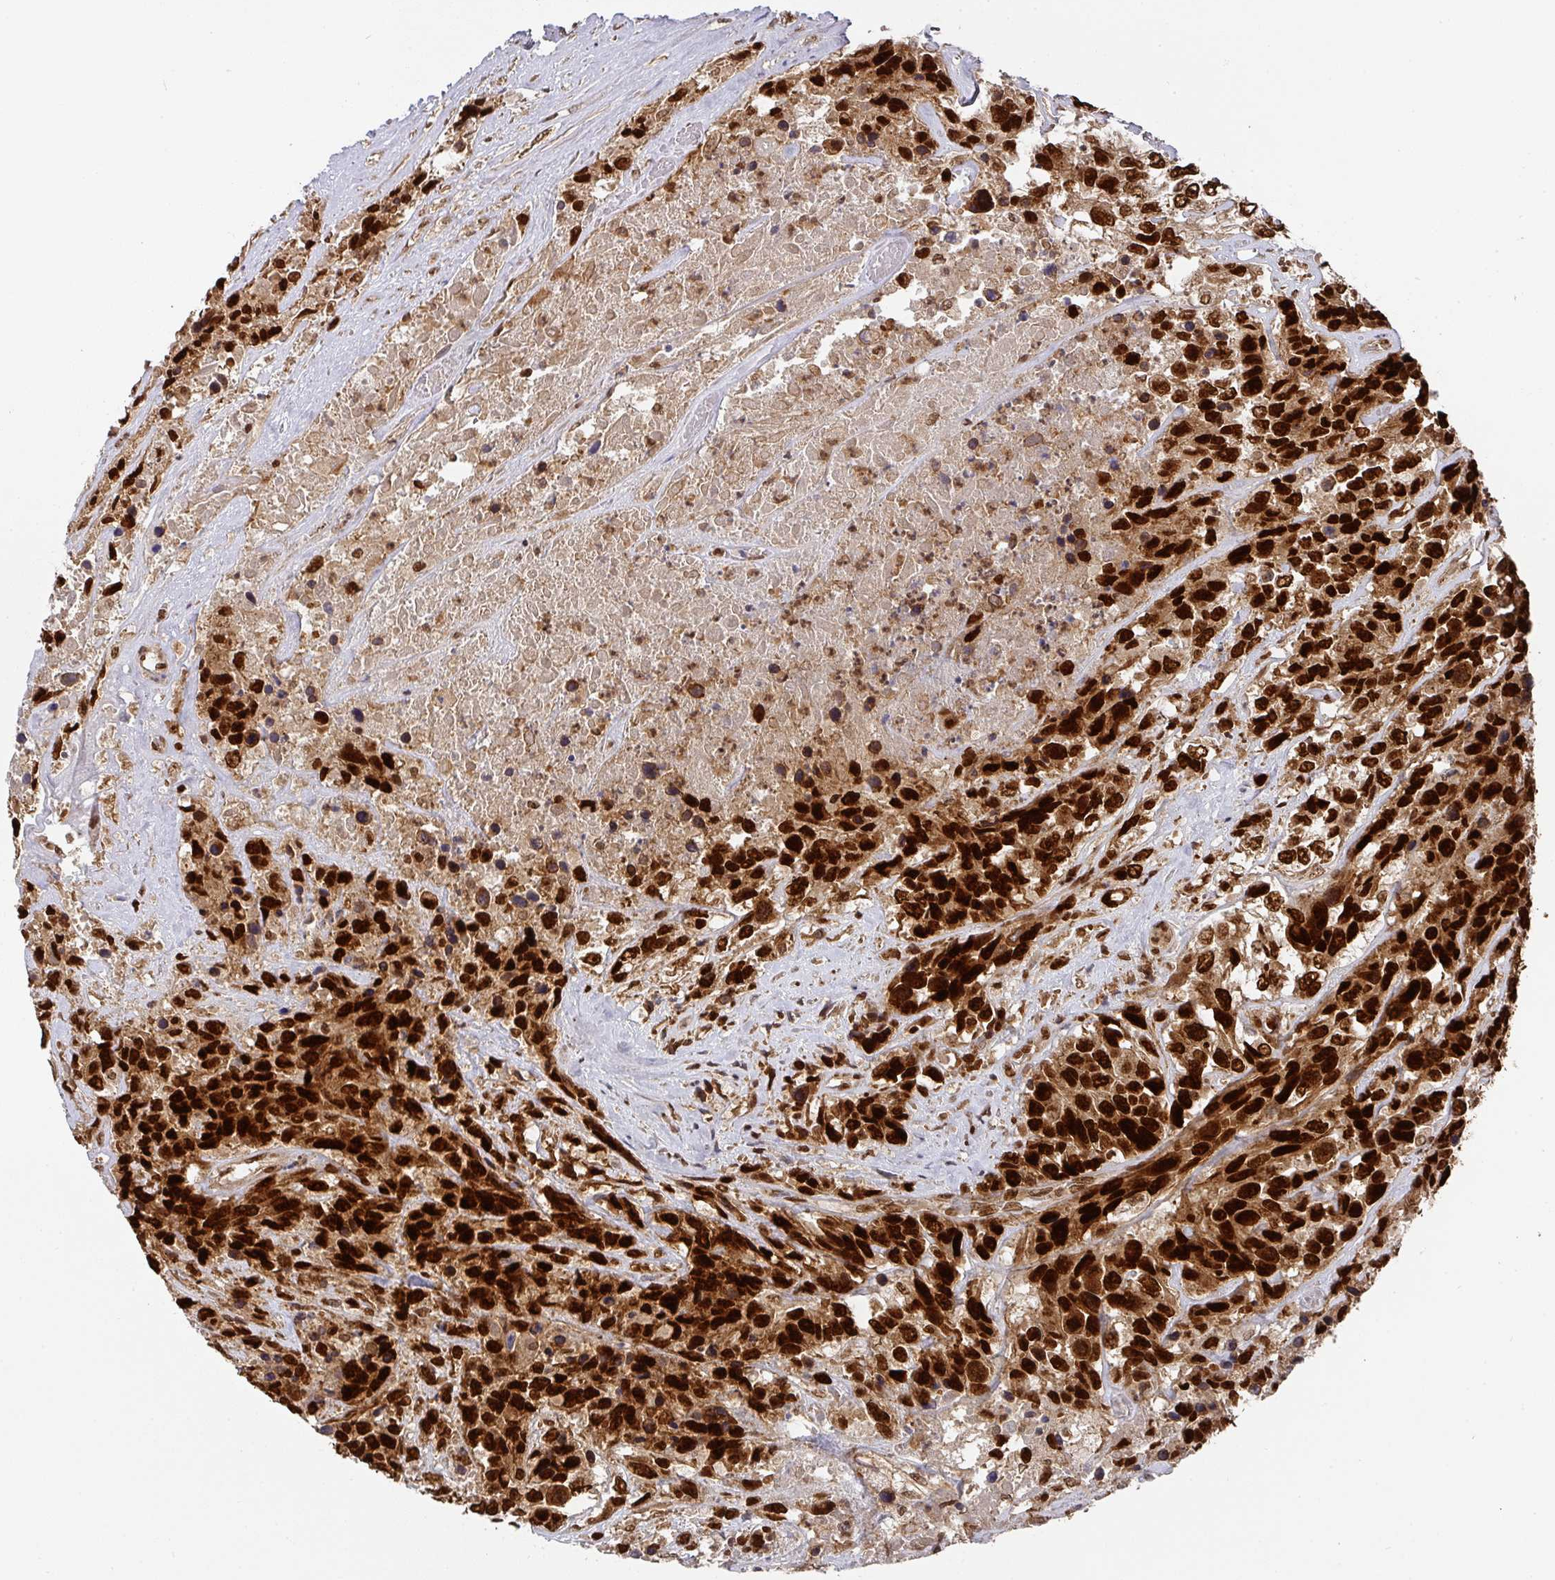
{"staining": {"intensity": "strong", "quantity": ">75%", "location": "nuclear"}, "tissue": "urothelial cancer", "cell_type": "Tumor cells", "image_type": "cancer", "snomed": [{"axis": "morphology", "description": "Urothelial carcinoma, High grade"}, {"axis": "topography", "description": "Urinary bladder"}], "caption": "Immunohistochemistry of urothelial carcinoma (high-grade) displays high levels of strong nuclear staining in approximately >75% of tumor cells.", "gene": "DIDO1", "patient": {"sex": "female", "age": 70}}